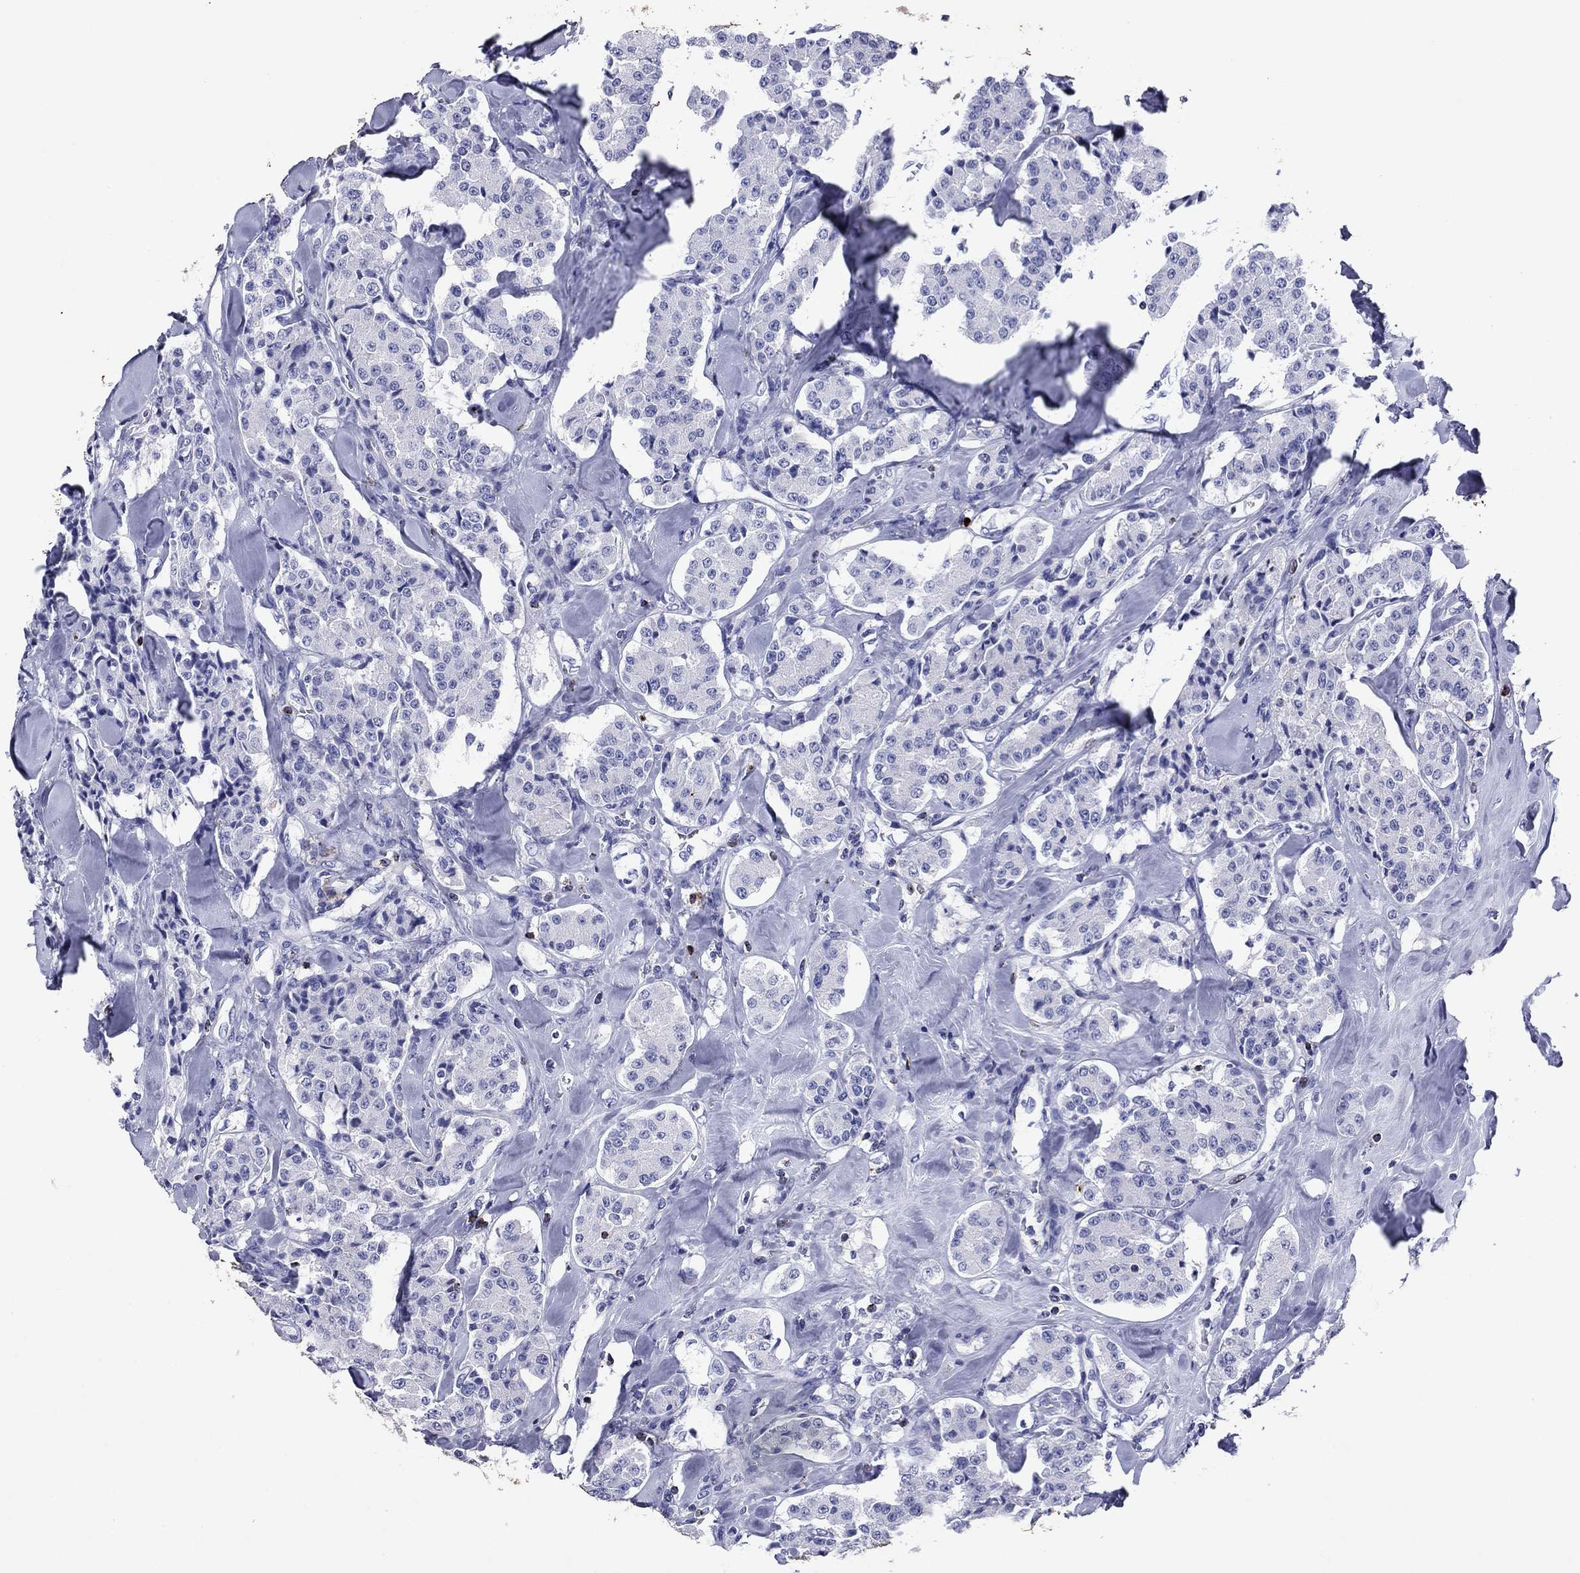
{"staining": {"intensity": "negative", "quantity": "none", "location": "none"}, "tissue": "carcinoid", "cell_type": "Tumor cells", "image_type": "cancer", "snomed": [{"axis": "morphology", "description": "Carcinoid, malignant, NOS"}, {"axis": "topography", "description": "Pancreas"}], "caption": "Carcinoid was stained to show a protein in brown. There is no significant positivity in tumor cells. (Immunohistochemistry (ihc), brightfield microscopy, high magnification).", "gene": "GZMK", "patient": {"sex": "male", "age": 41}}